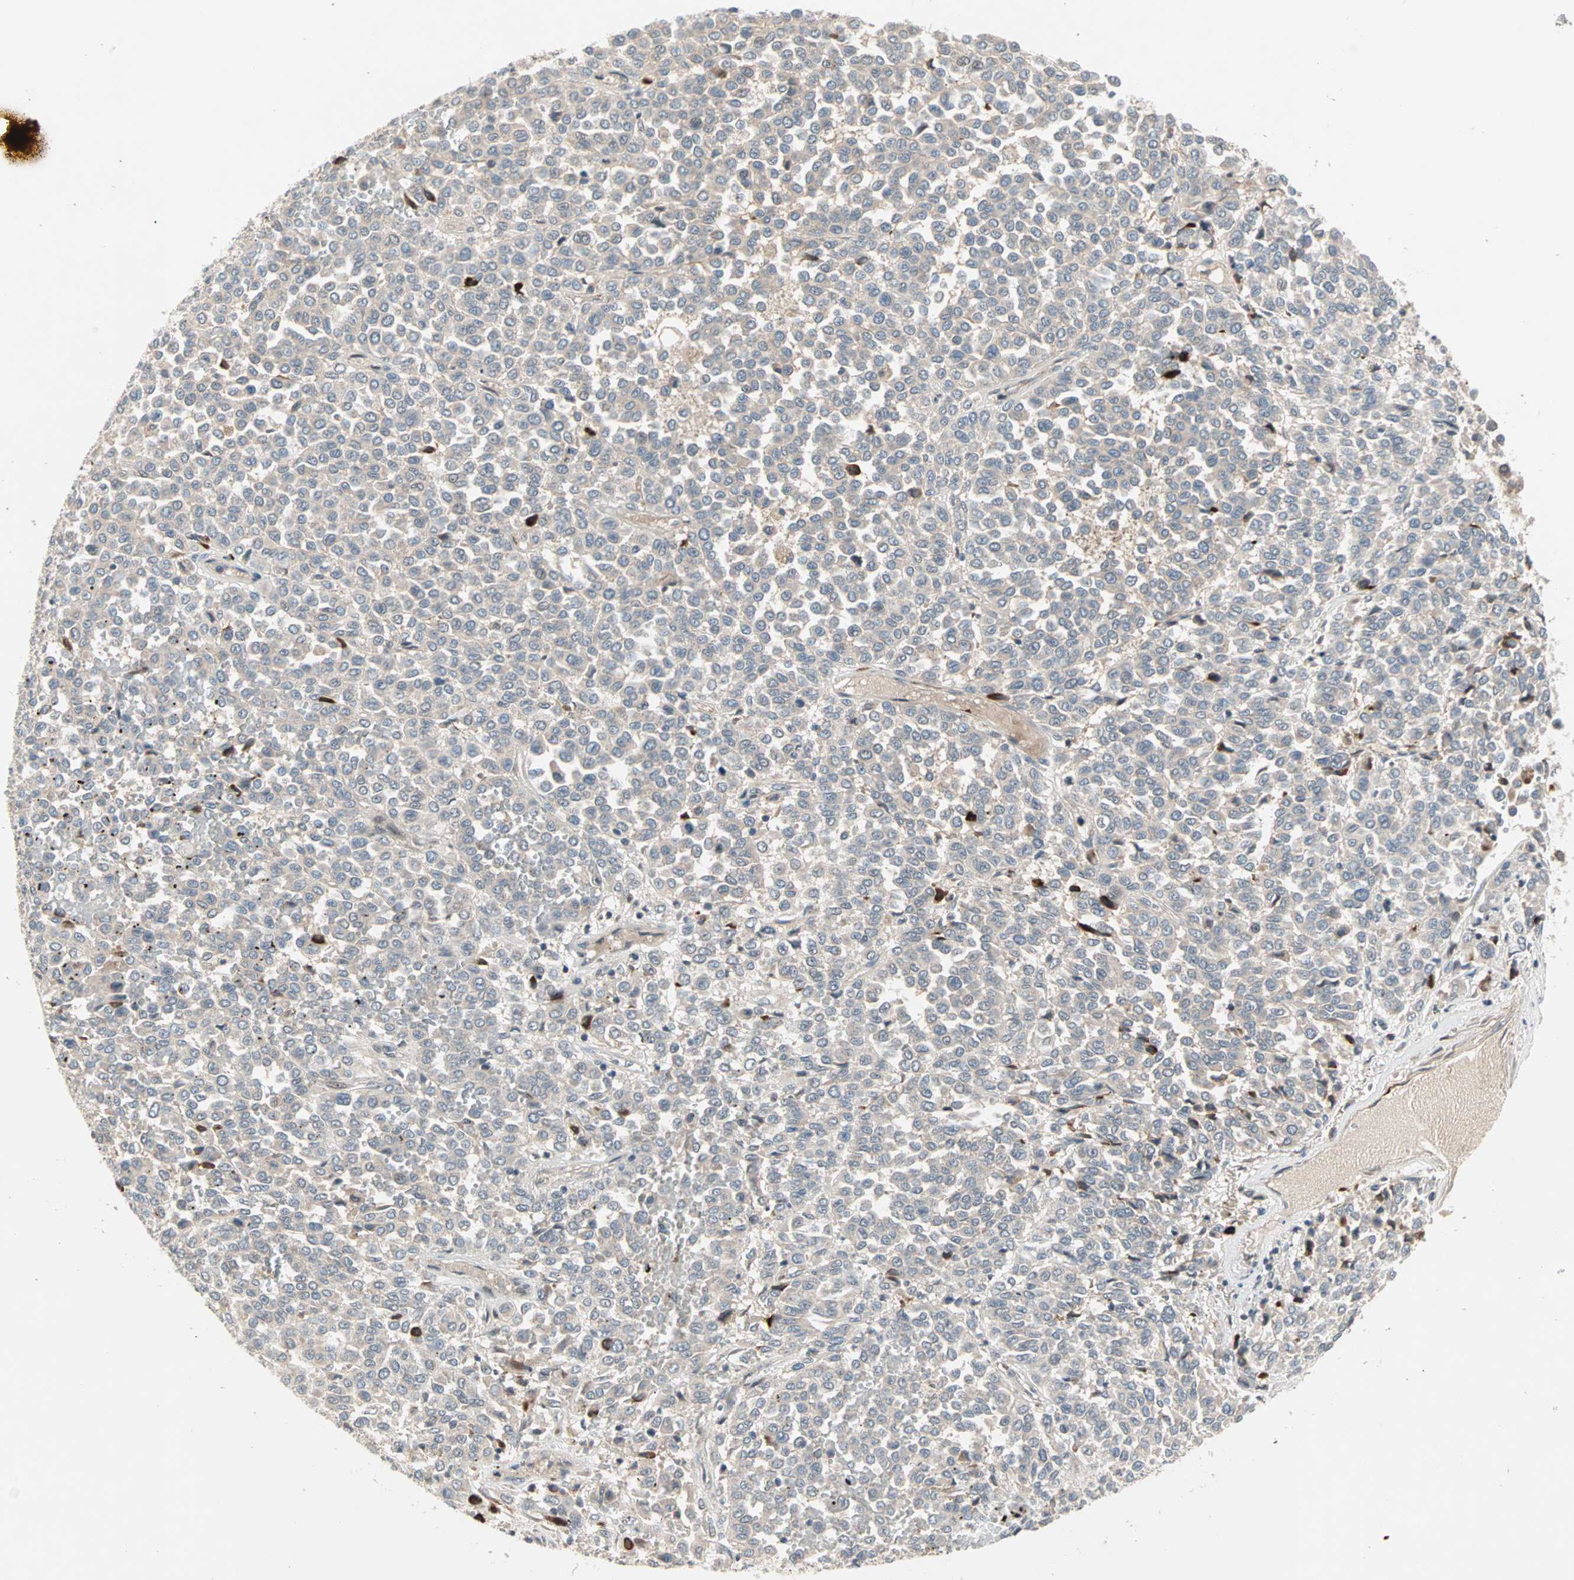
{"staining": {"intensity": "negative", "quantity": "none", "location": "none"}, "tissue": "melanoma", "cell_type": "Tumor cells", "image_type": "cancer", "snomed": [{"axis": "morphology", "description": "Malignant melanoma, Metastatic site"}, {"axis": "topography", "description": "Pancreas"}], "caption": "Micrograph shows no significant protein positivity in tumor cells of malignant melanoma (metastatic site).", "gene": "PROS1", "patient": {"sex": "female", "age": 30}}